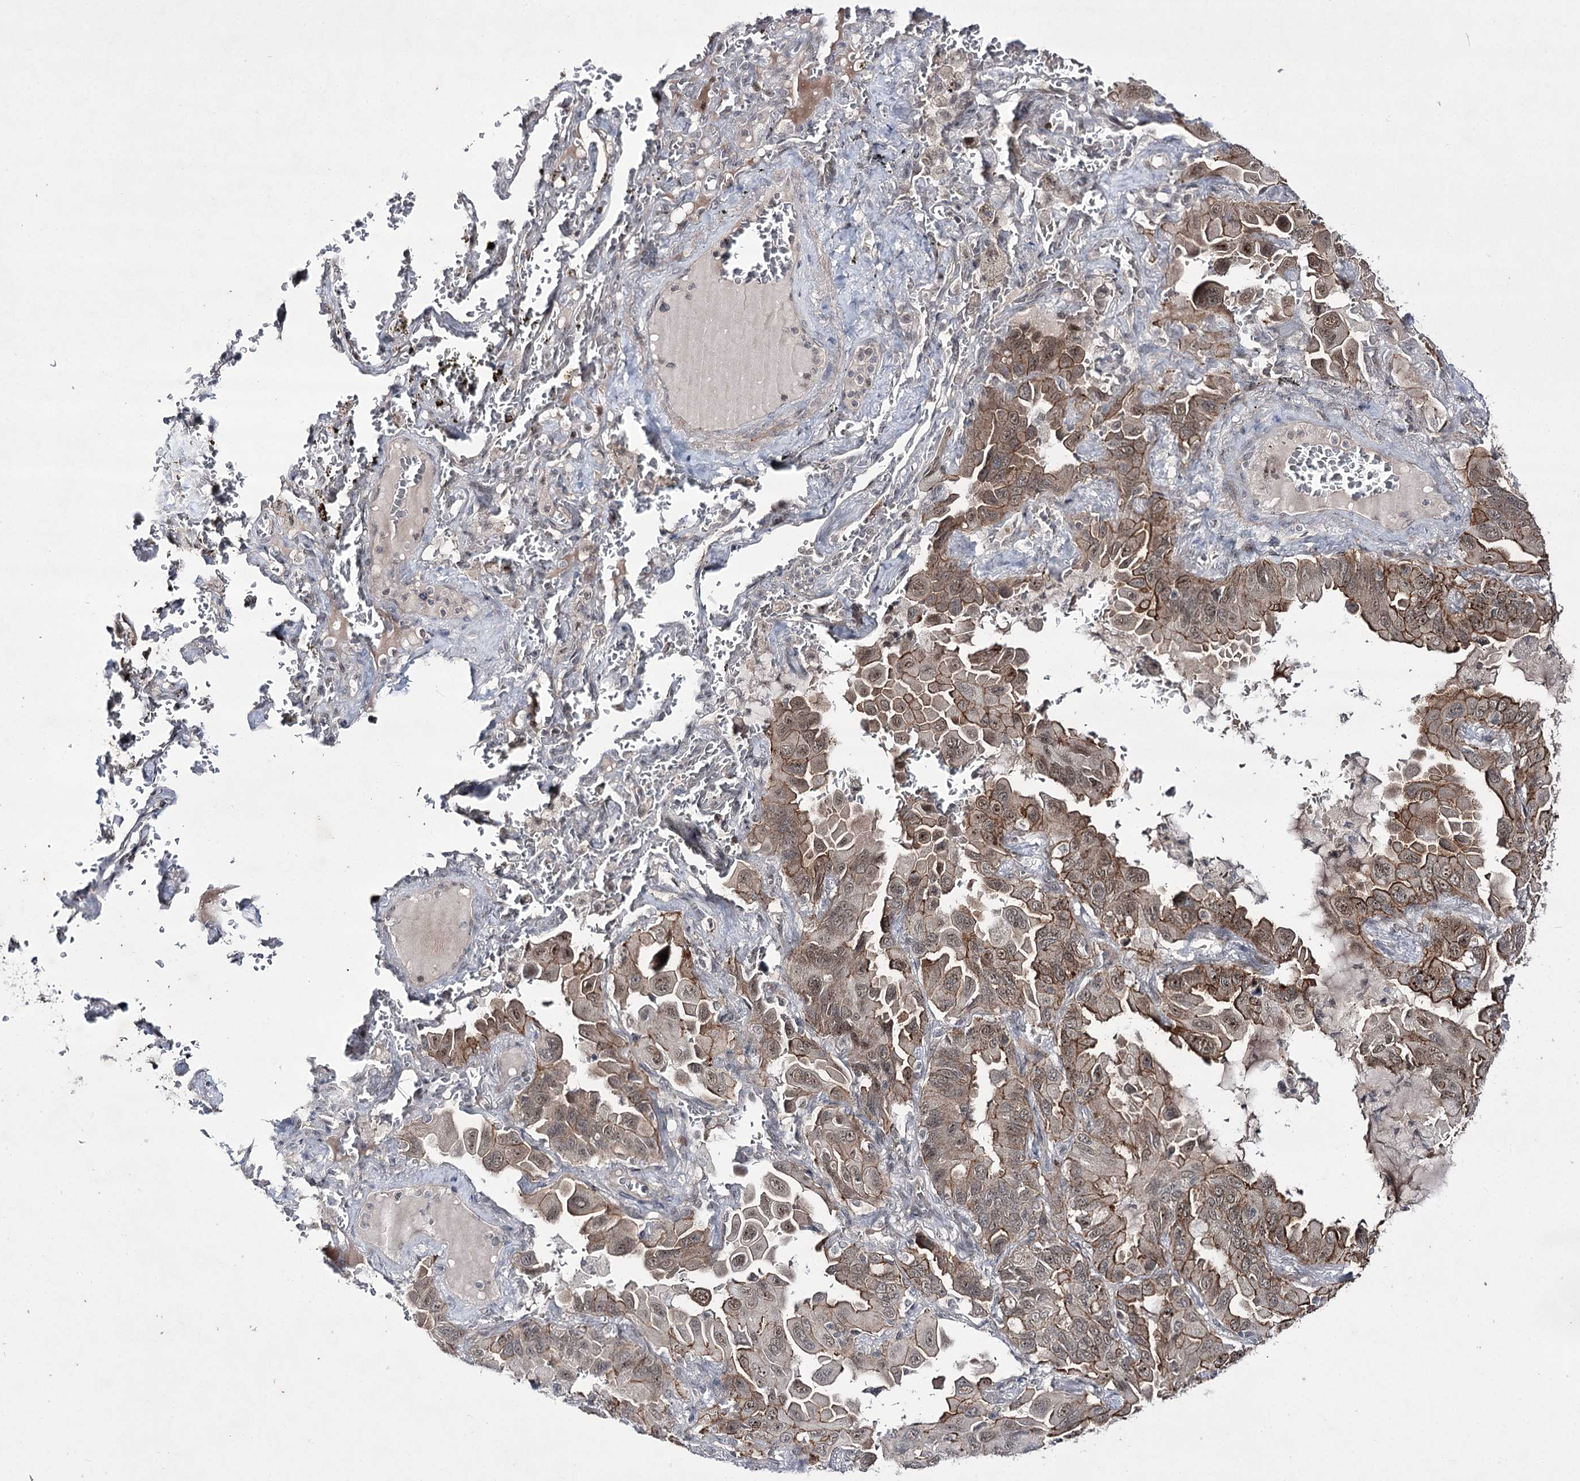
{"staining": {"intensity": "moderate", "quantity": ">75%", "location": "cytoplasmic/membranous,nuclear"}, "tissue": "lung cancer", "cell_type": "Tumor cells", "image_type": "cancer", "snomed": [{"axis": "morphology", "description": "Adenocarcinoma, NOS"}, {"axis": "topography", "description": "Lung"}], "caption": "IHC histopathology image of human lung adenocarcinoma stained for a protein (brown), which exhibits medium levels of moderate cytoplasmic/membranous and nuclear positivity in approximately >75% of tumor cells.", "gene": "HOXC11", "patient": {"sex": "male", "age": 64}}